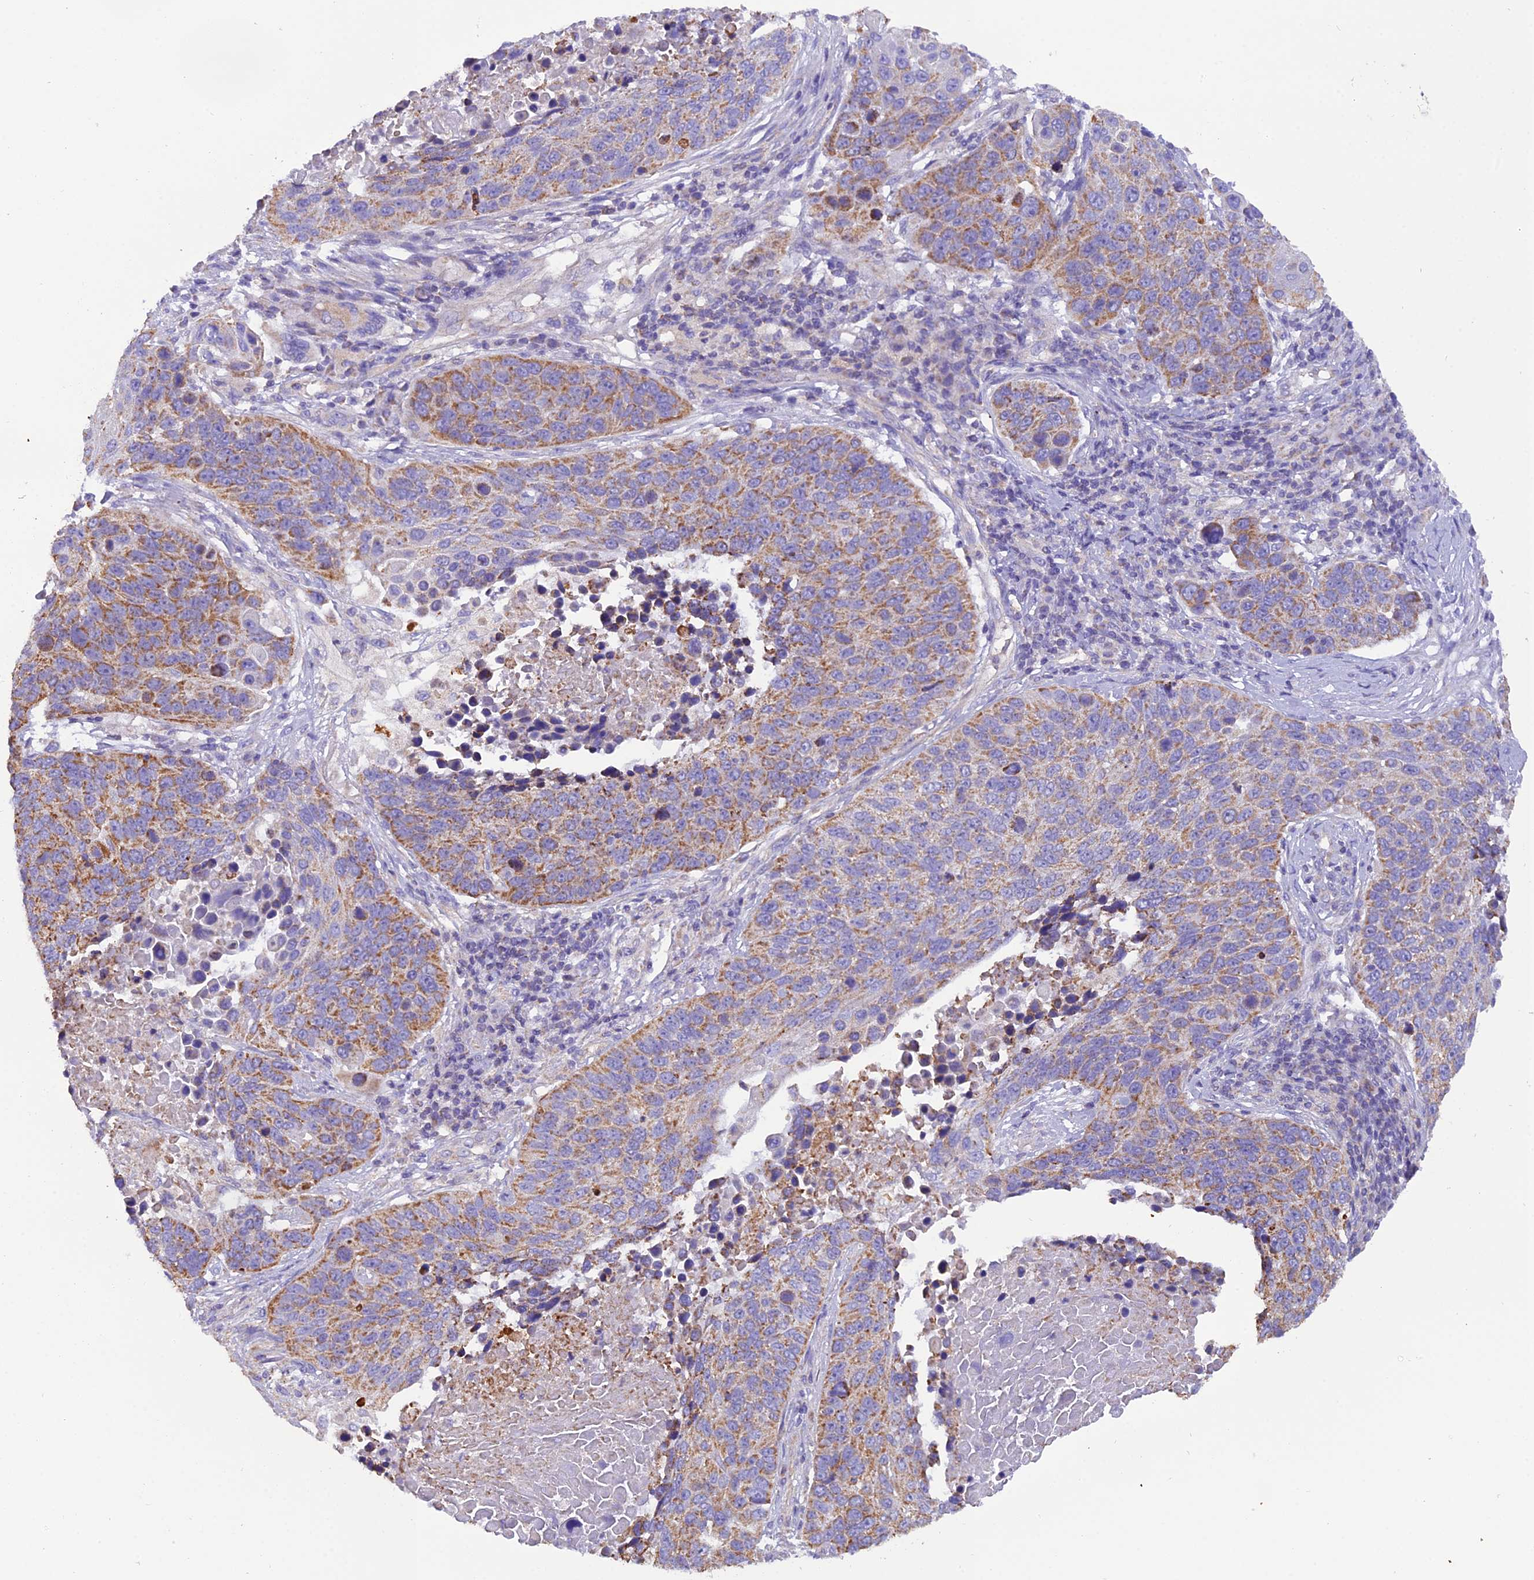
{"staining": {"intensity": "moderate", "quantity": ">75%", "location": "cytoplasmic/membranous"}, "tissue": "lung cancer", "cell_type": "Tumor cells", "image_type": "cancer", "snomed": [{"axis": "morphology", "description": "Normal tissue, NOS"}, {"axis": "morphology", "description": "Squamous cell carcinoma, NOS"}, {"axis": "topography", "description": "Lymph node"}, {"axis": "topography", "description": "Lung"}], "caption": "Moderate cytoplasmic/membranous positivity for a protein is present in about >75% of tumor cells of lung squamous cell carcinoma using immunohistochemistry.", "gene": "GPD1", "patient": {"sex": "male", "age": 66}}